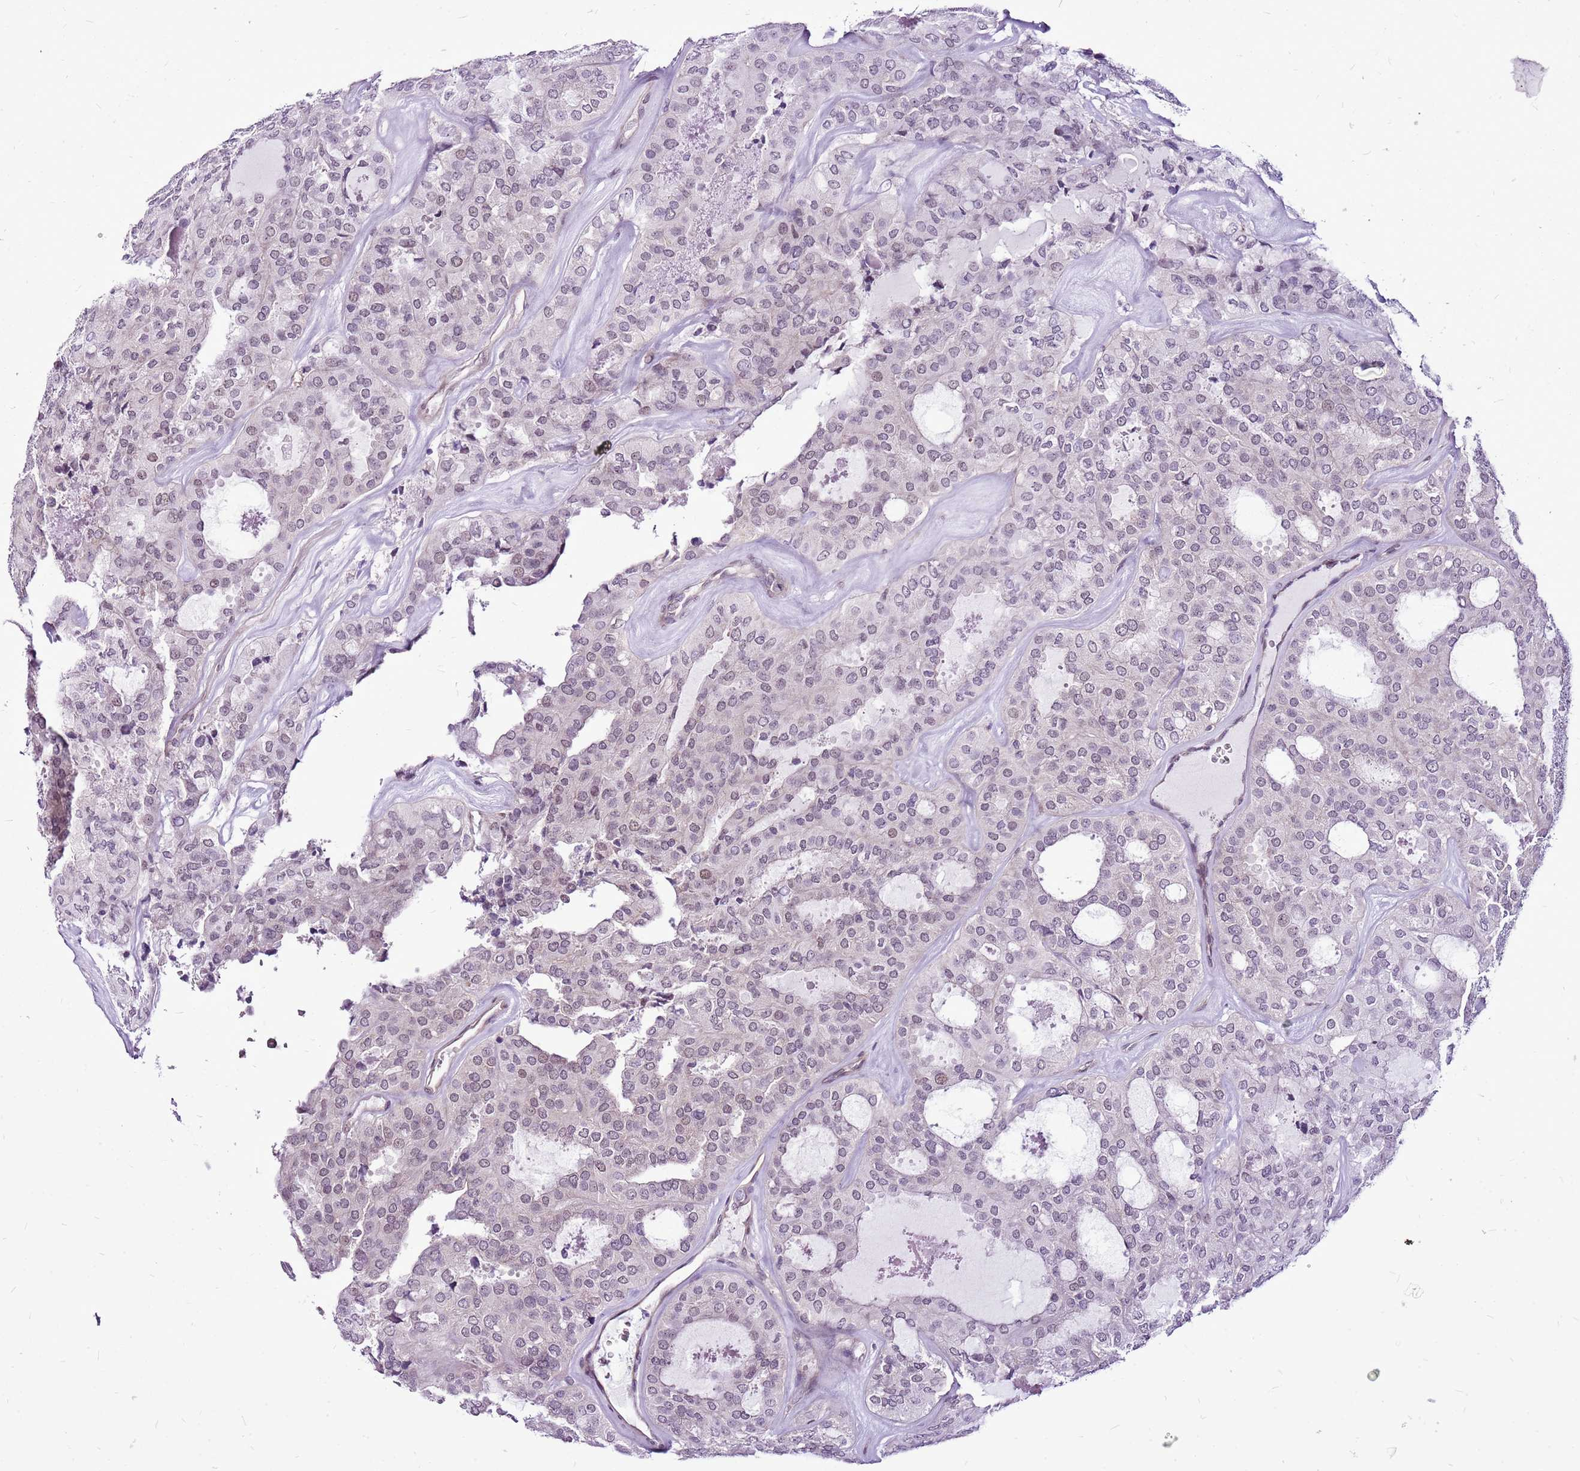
{"staining": {"intensity": "weak", "quantity": "<25%", "location": "nuclear"}, "tissue": "thyroid cancer", "cell_type": "Tumor cells", "image_type": "cancer", "snomed": [{"axis": "morphology", "description": "Follicular adenoma carcinoma, NOS"}, {"axis": "topography", "description": "Thyroid gland"}], "caption": "The micrograph reveals no staining of tumor cells in thyroid cancer.", "gene": "CCDC166", "patient": {"sex": "male", "age": 75}}